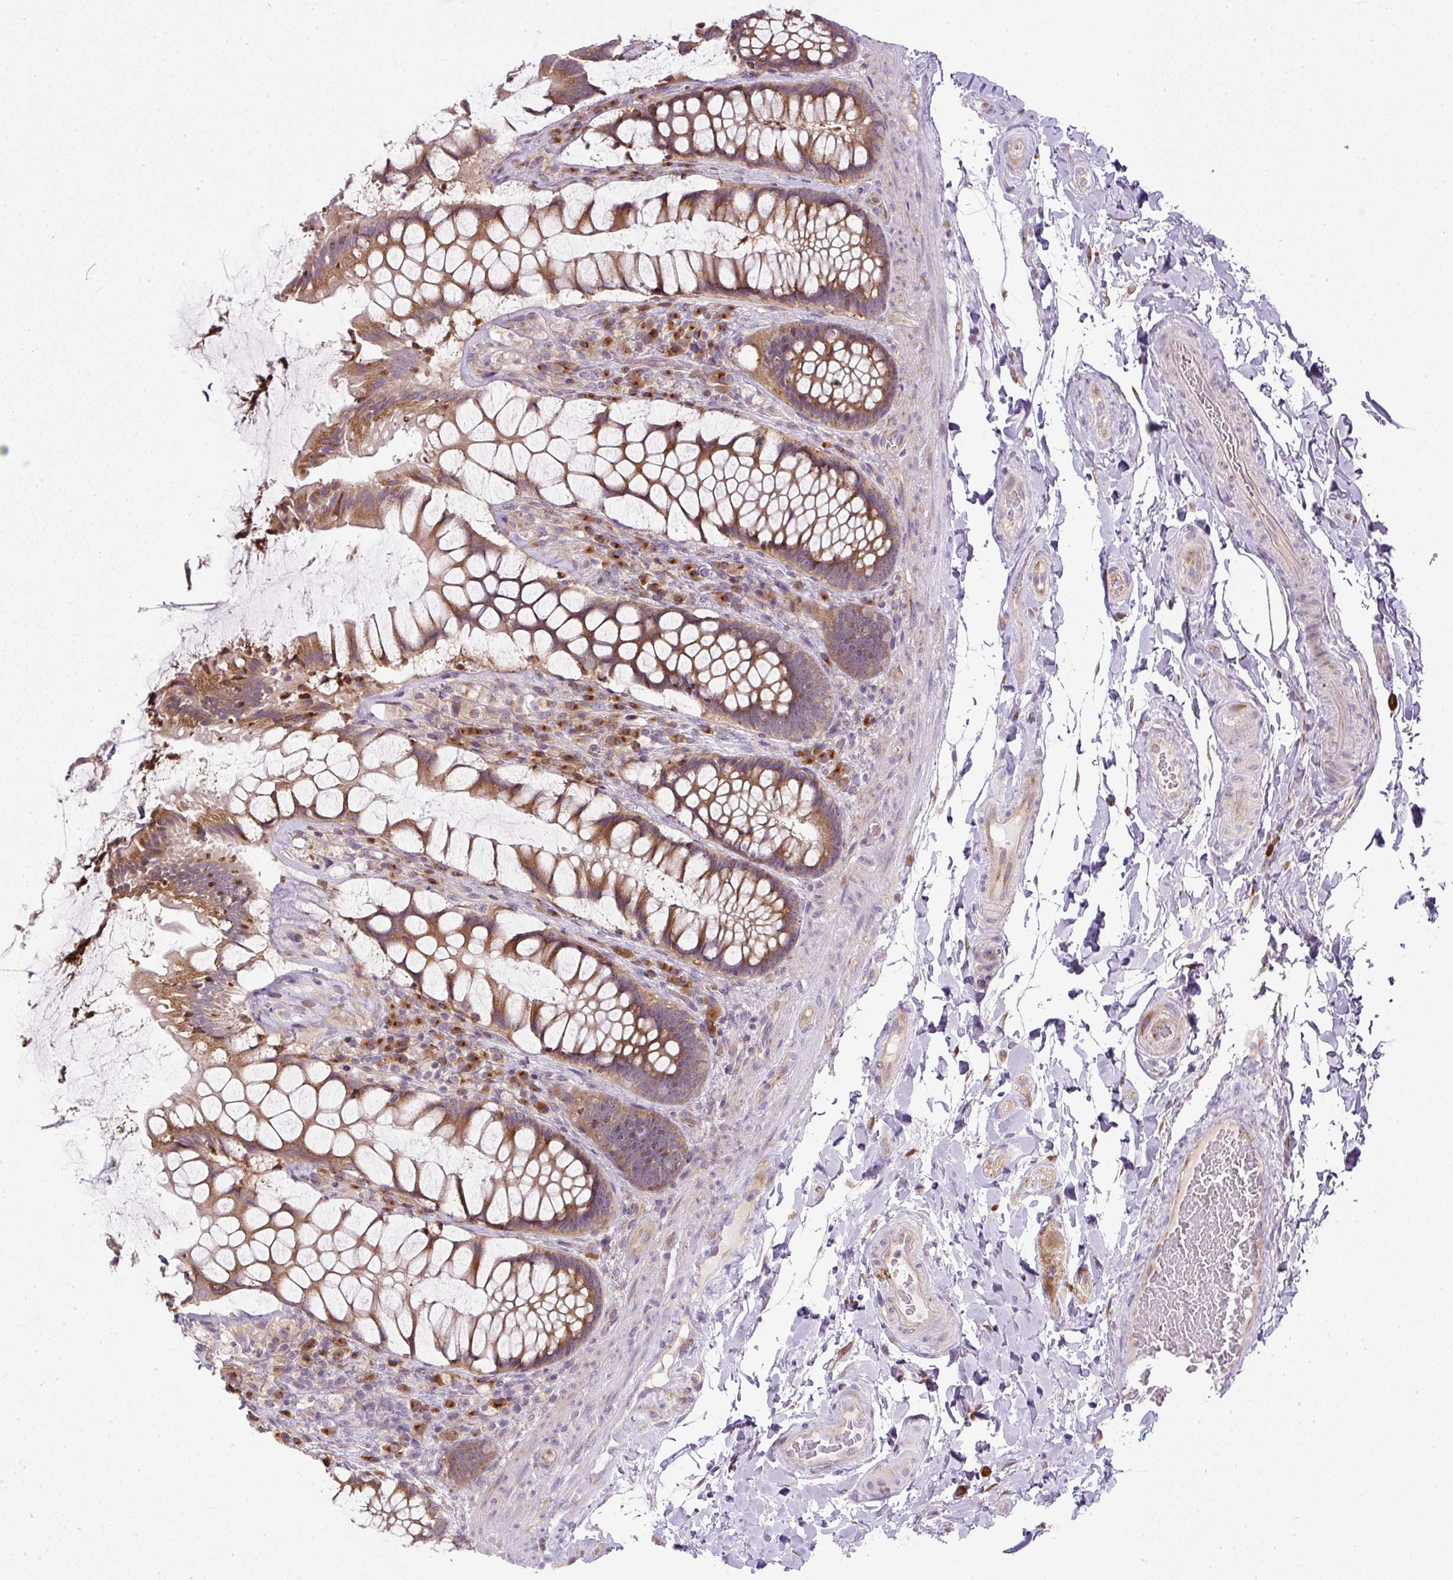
{"staining": {"intensity": "strong", "quantity": ">75%", "location": "cytoplasmic/membranous"}, "tissue": "rectum", "cell_type": "Glandular cells", "image_type": "normal", "snomed": [{"axis": "morphology", "description": "Normal tissue, NOS"}, {"axis": "topography", "description": "Rectum"}], "caption": "A brown stain highlights strong cytoplasmic/membranous expression of a protein in glandular cells of benign human rectum. (Brightfield microscopy of DAB IHC at high magnification).", "gene": "MLX", "patient": {"sex": "female", "age": 58}}